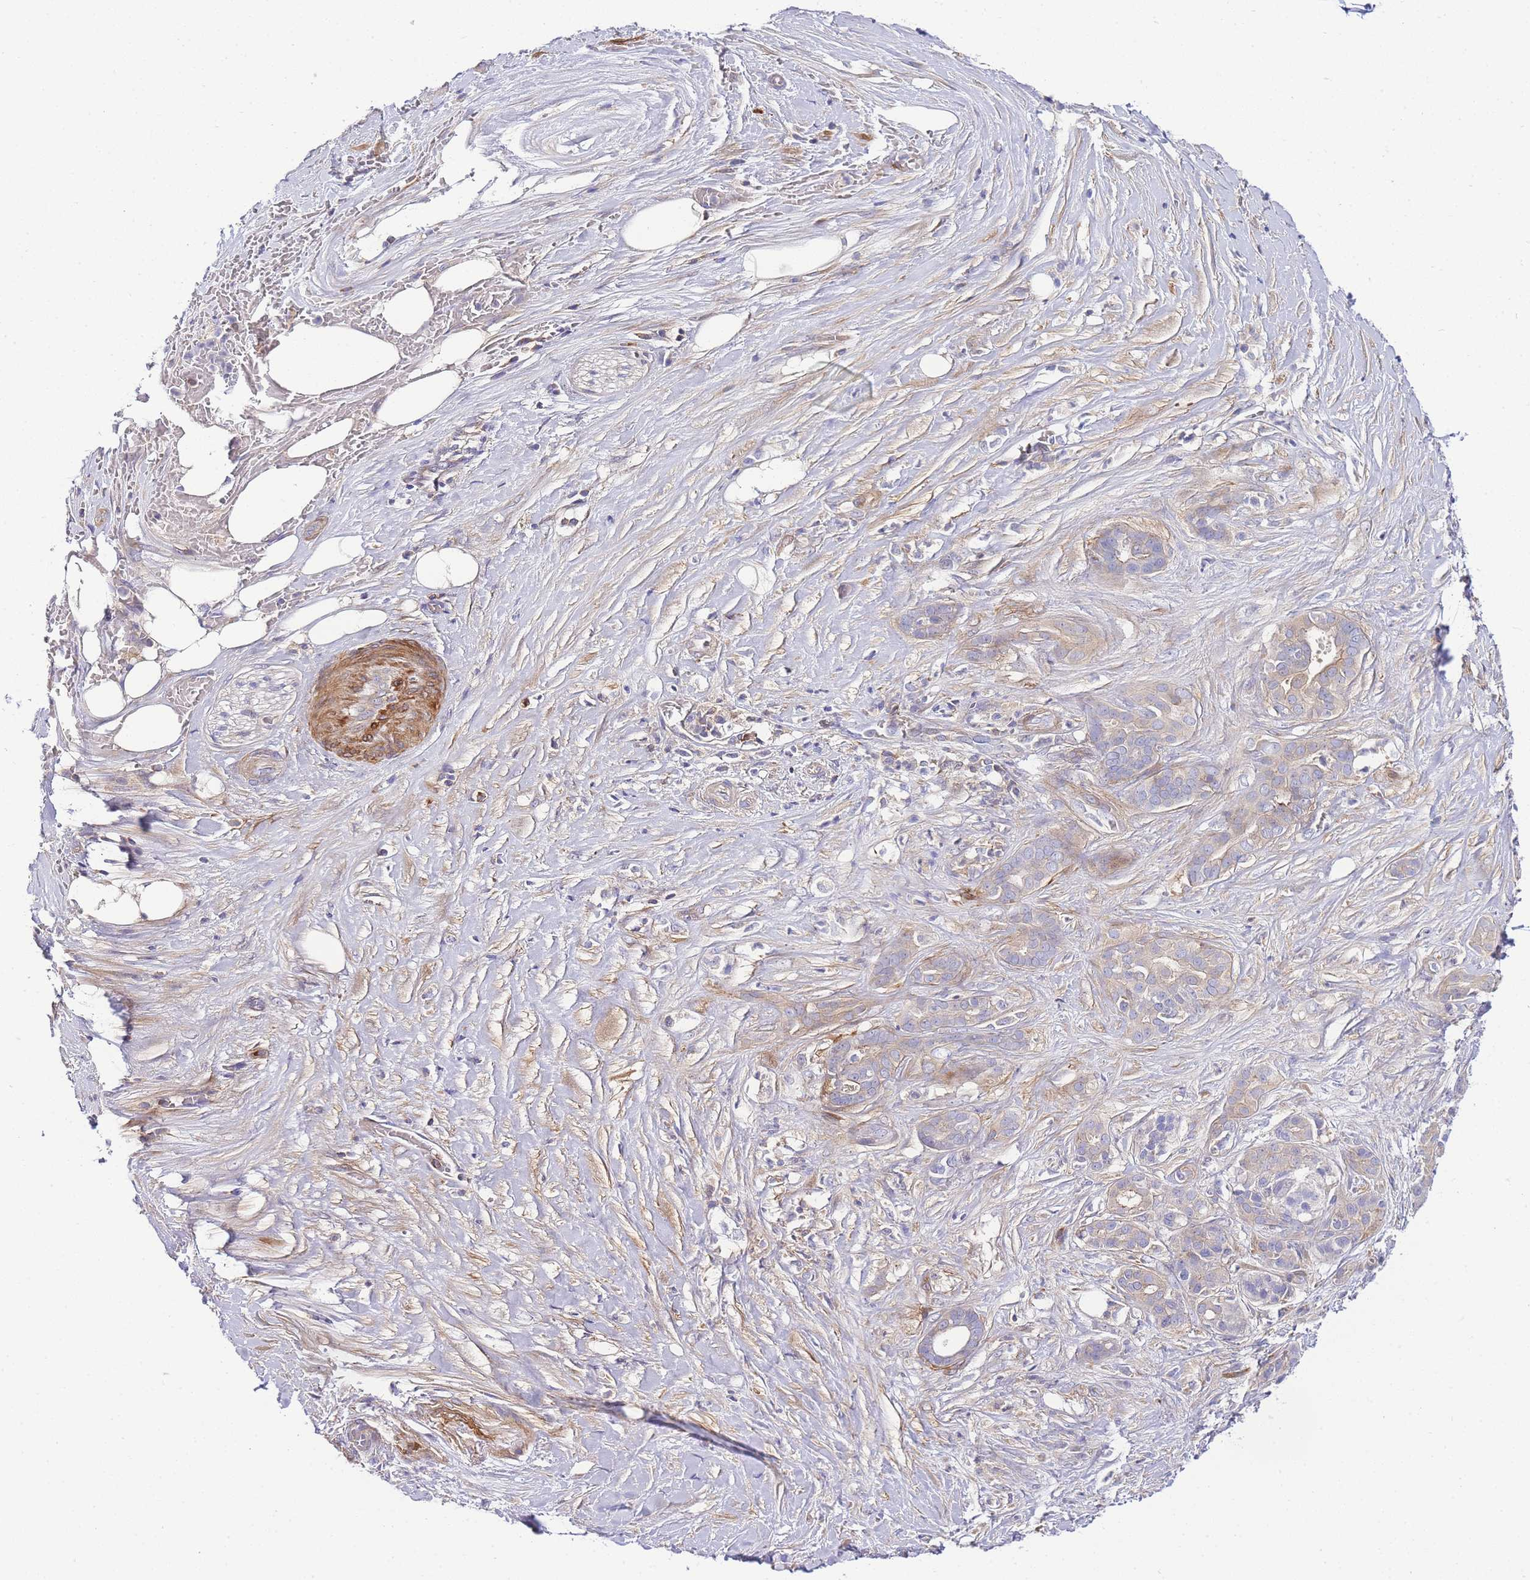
{"staining": {"intensity": "weak", "quantity": "<25%", "location": "cytoplasmic/membranous"}, "tissue": "pancreatic cancer", "cell_type": "Tumor cells", "image_type": "cancer", "snomed": [{"axis": "morphology", "description": "Adenocarcinoma, NOS"}, {"axis": "topography", "description": "Pancreas"}], "caption": "High magnification brightfield microscopy of pancreatic adenocarcinoma stained with DAB (brown) and counterstained with hematoxylin (blue): tumor cells show no significant staining.", "gene": "FBN3", "patient": {"sex": "male", "age": 57}}